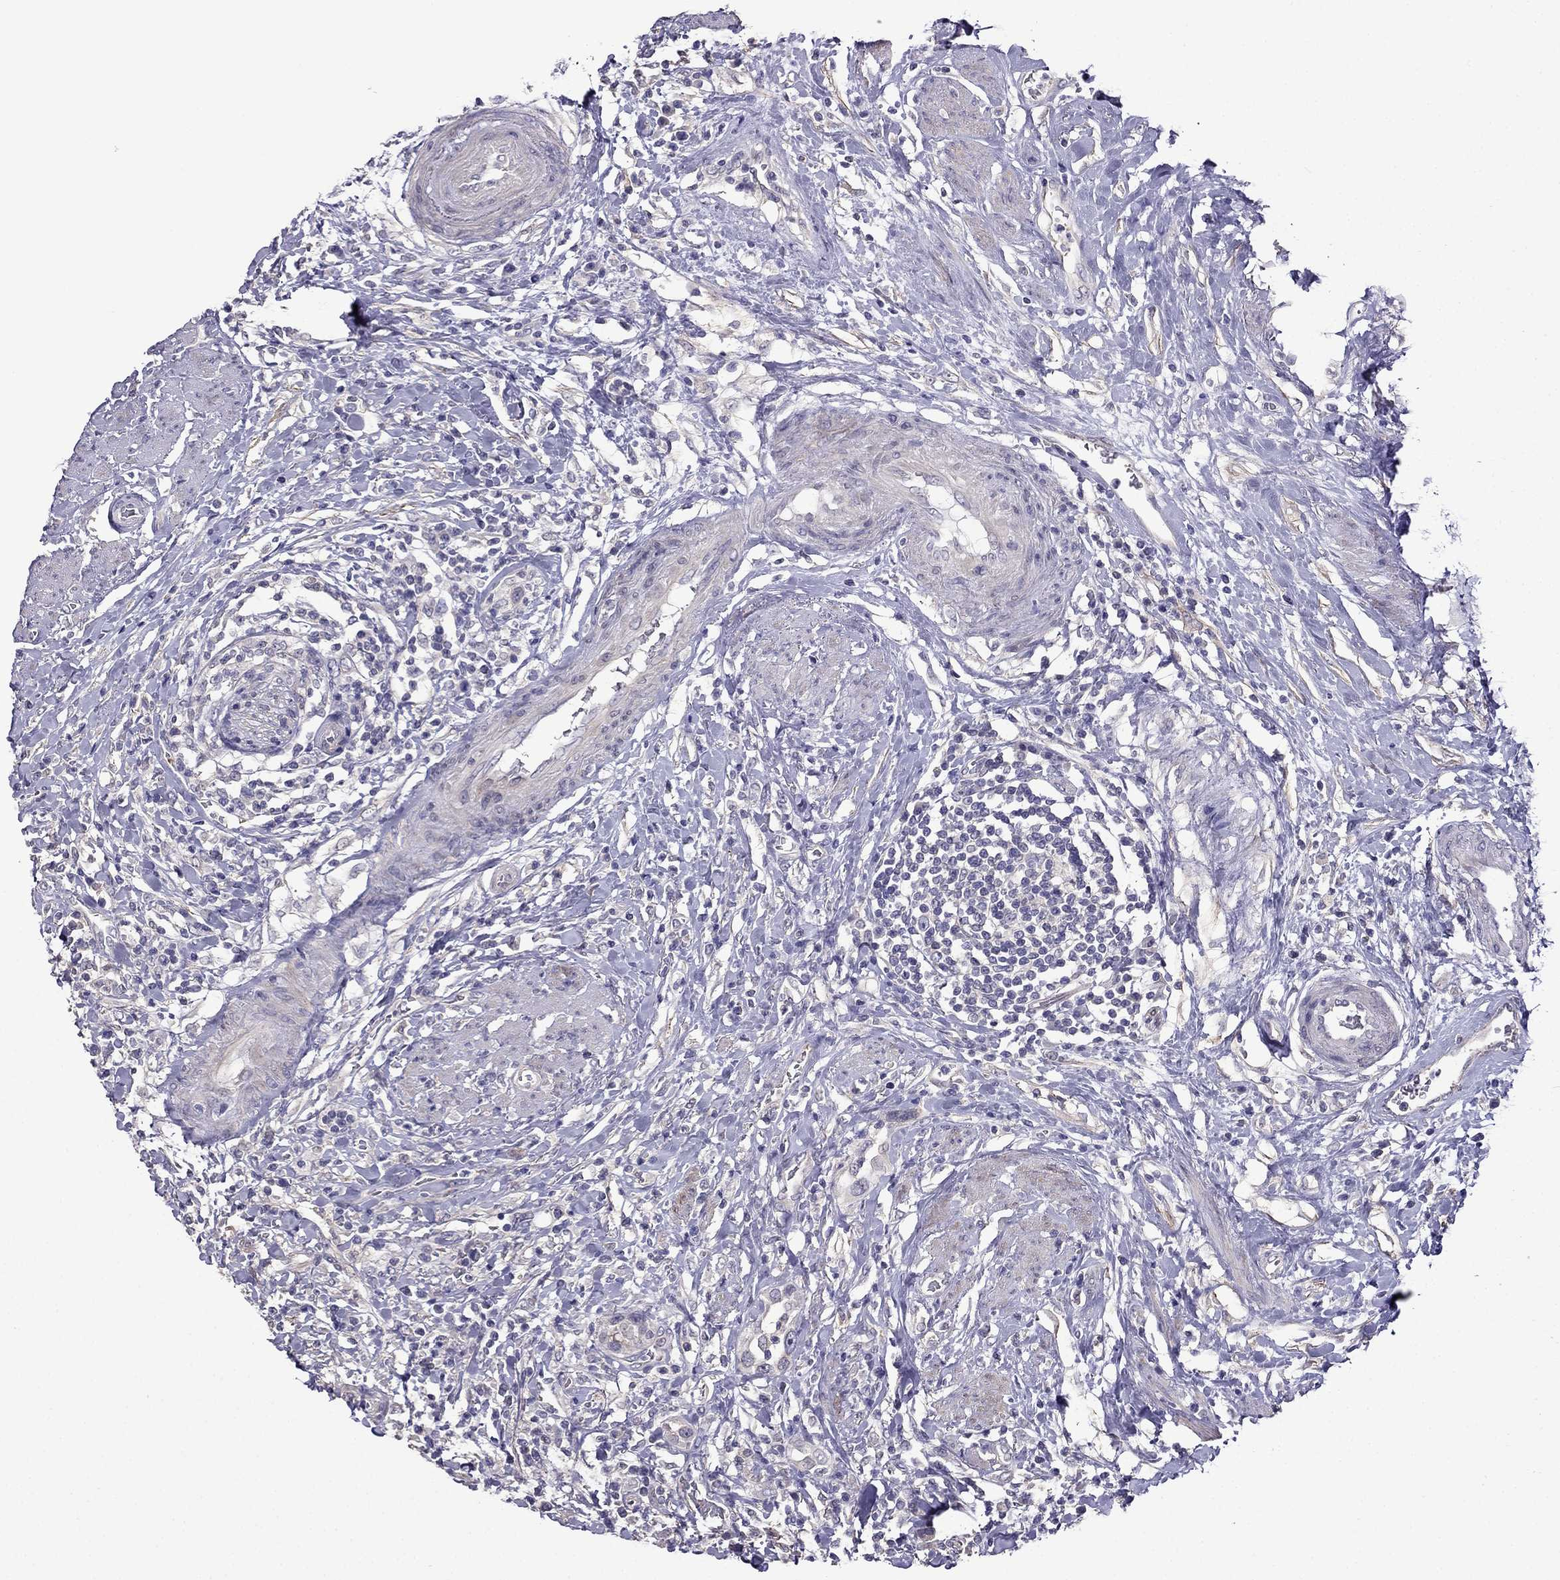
{"staining": {"intensity": "negative", "quantity": "none", "location": "none"}, "tissue": "urothelial cancer", "cell_type": "Tumor cells", "image_type": "cancer", "snomed": [{"axis": "morphology", "description": "Urothelial carcinoma, NOS"}, {"axis": "morphology", "description": "Urothelial carcinoma, High grade"}, {"axis": "topography", "description": "Urinary bladder"}], "caption": "Immunohistochemistry of human transitional cell carcinoma exhibits no expression in tumor cells.", "gene": "SCNN1D", "patient": {"sex": "female", "age": 64}}